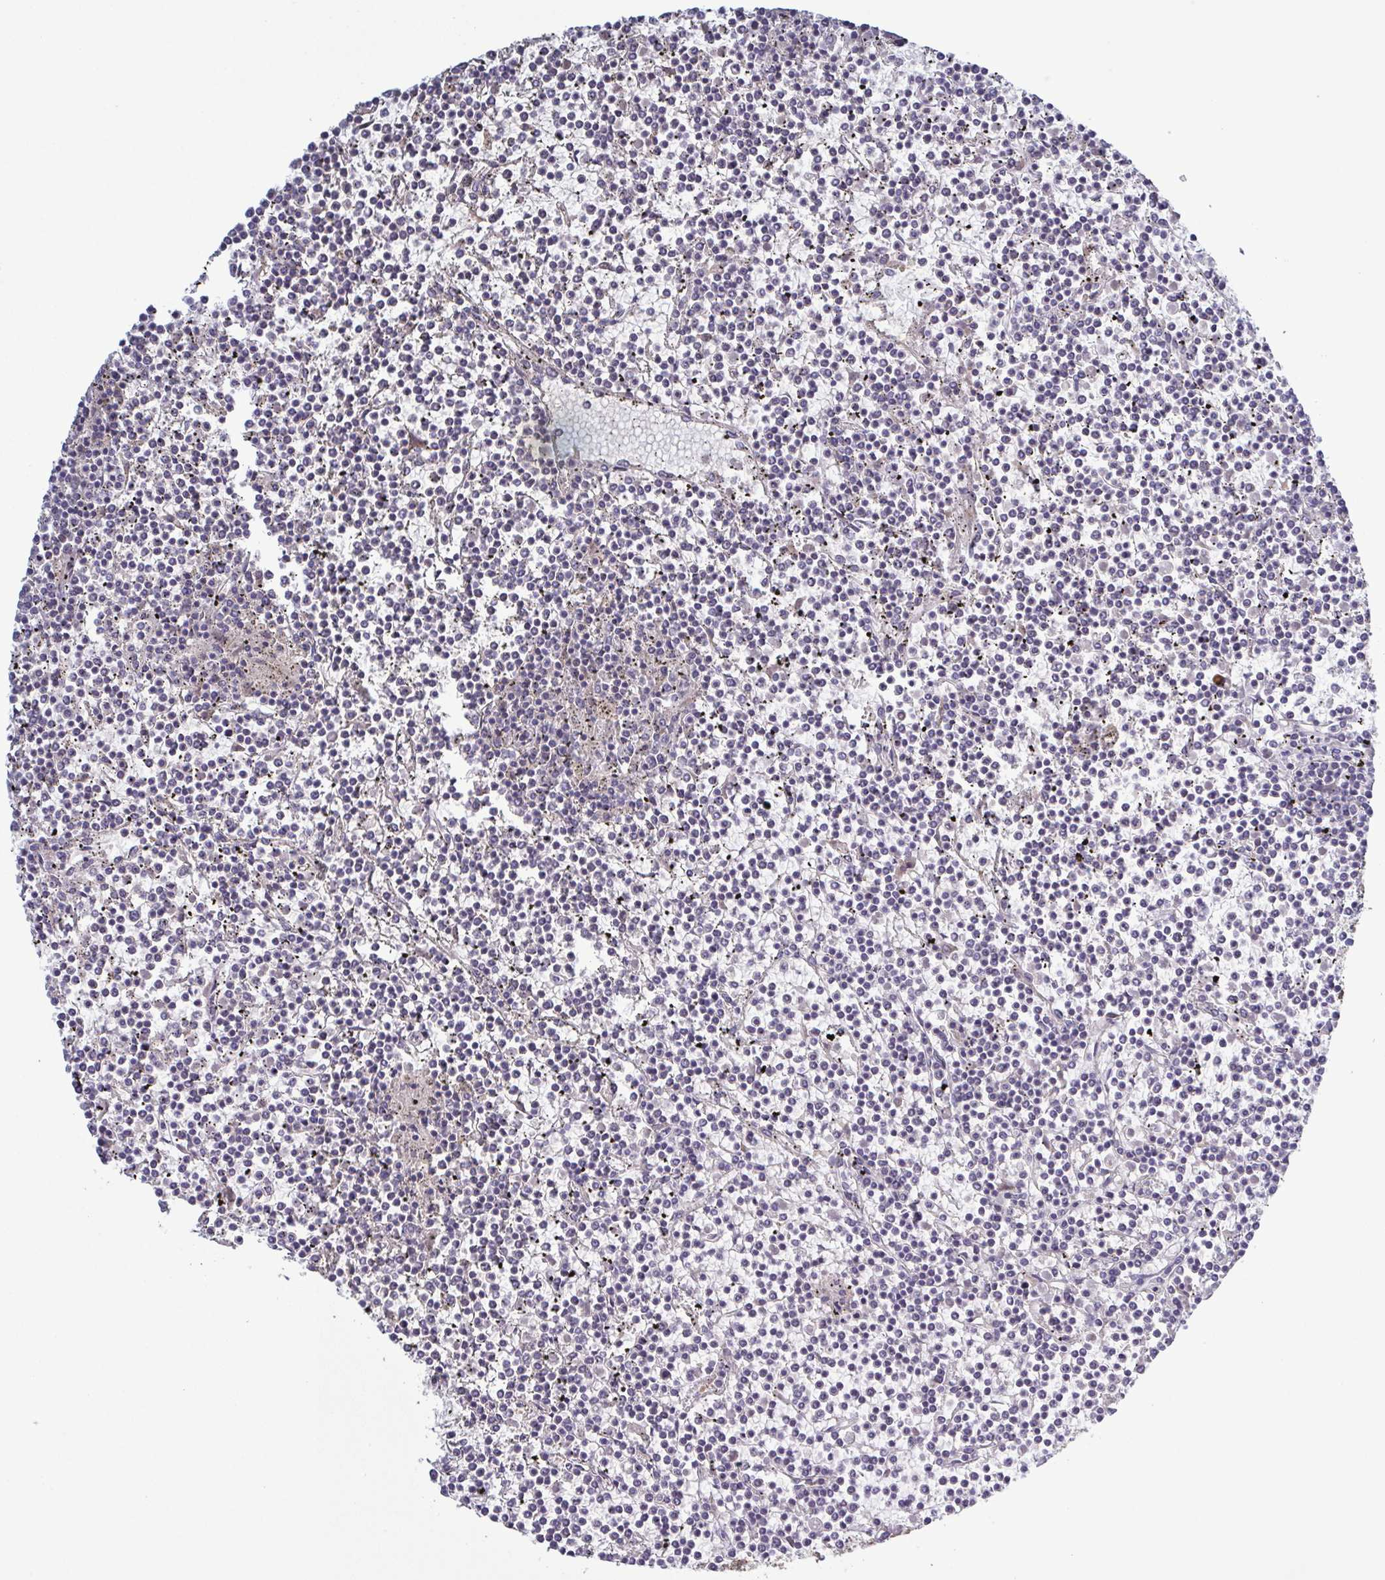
{"staining": {"intensity": "negative", "quantity": "none", "location": "none"}, "tissue": "lymphoma", "cell_type": "Tumor cells", "image_type": "cancer", "snomed": [{"axis": "morphology", "description": "Malignant lymphoma, non-Hodgkin's type, Low grade"}, {"axis": "topography", "description": "Spleen"}], "caption": "This is an immunohistochemistry micrograph of human lymphoma. There is no expression in tumor cells.", "gene": "GLDC", "patient": {"sex": "female", "age": 19}}